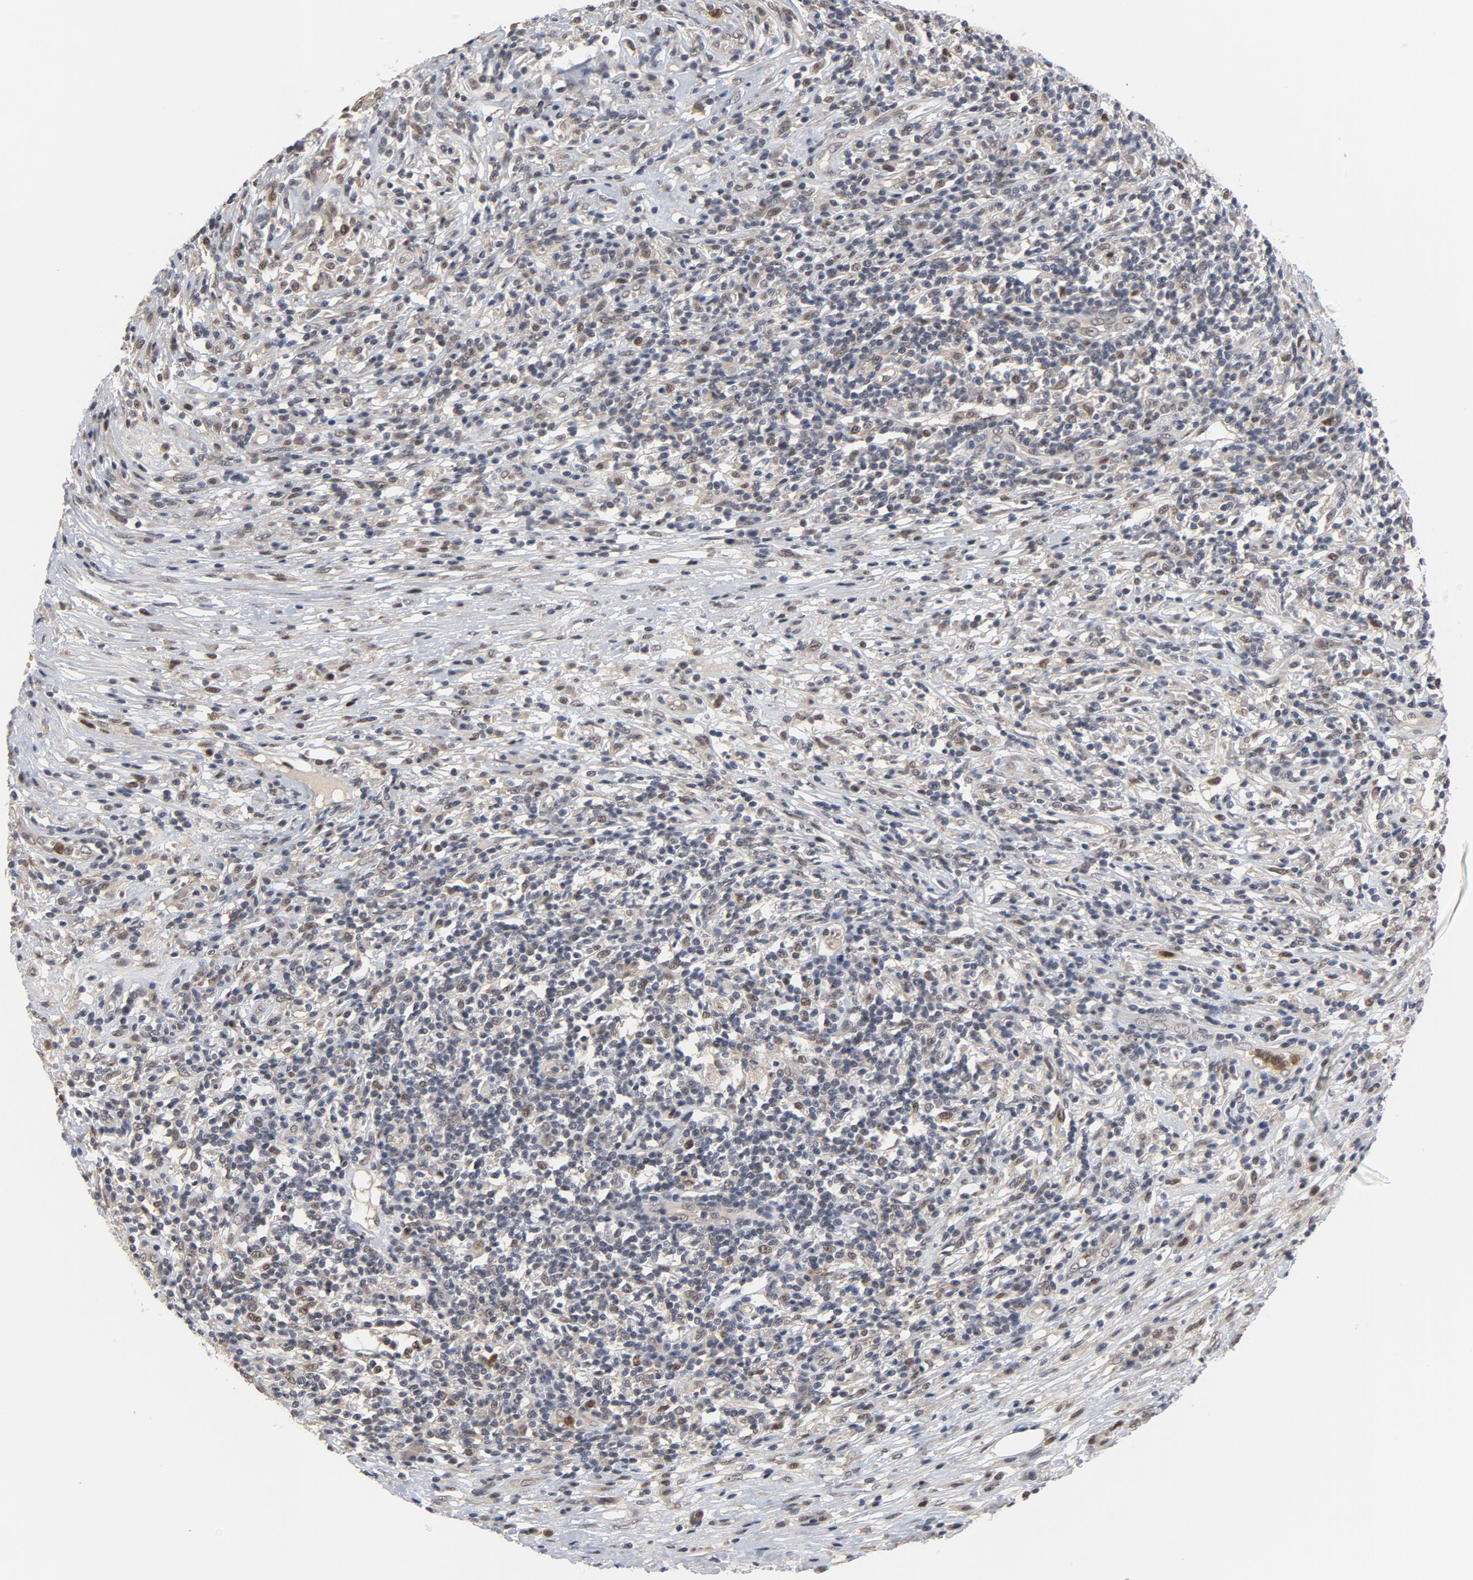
{"staining": {"intensity": "weak", "quantity": "<25%", "location": "nuclear"}, "tissue": "lymphoma", "cell_type": "Tumor cells", "image_type": "cancer", "snomed": [{"axis": "morphology", "description": "Malignant lymphoma, non-Hodgkin's type, High grade"}, {"axis": "topography", "description": "Lymph node"}], "caption": "There is no significant positivity in tumor cells of lymphoma. The staining is performed using DAB brown chromogen with nuclei counter-stained in using hematoxylin.", "gene": "RTL5", "patient": {"sex": "female", "age": 84}}